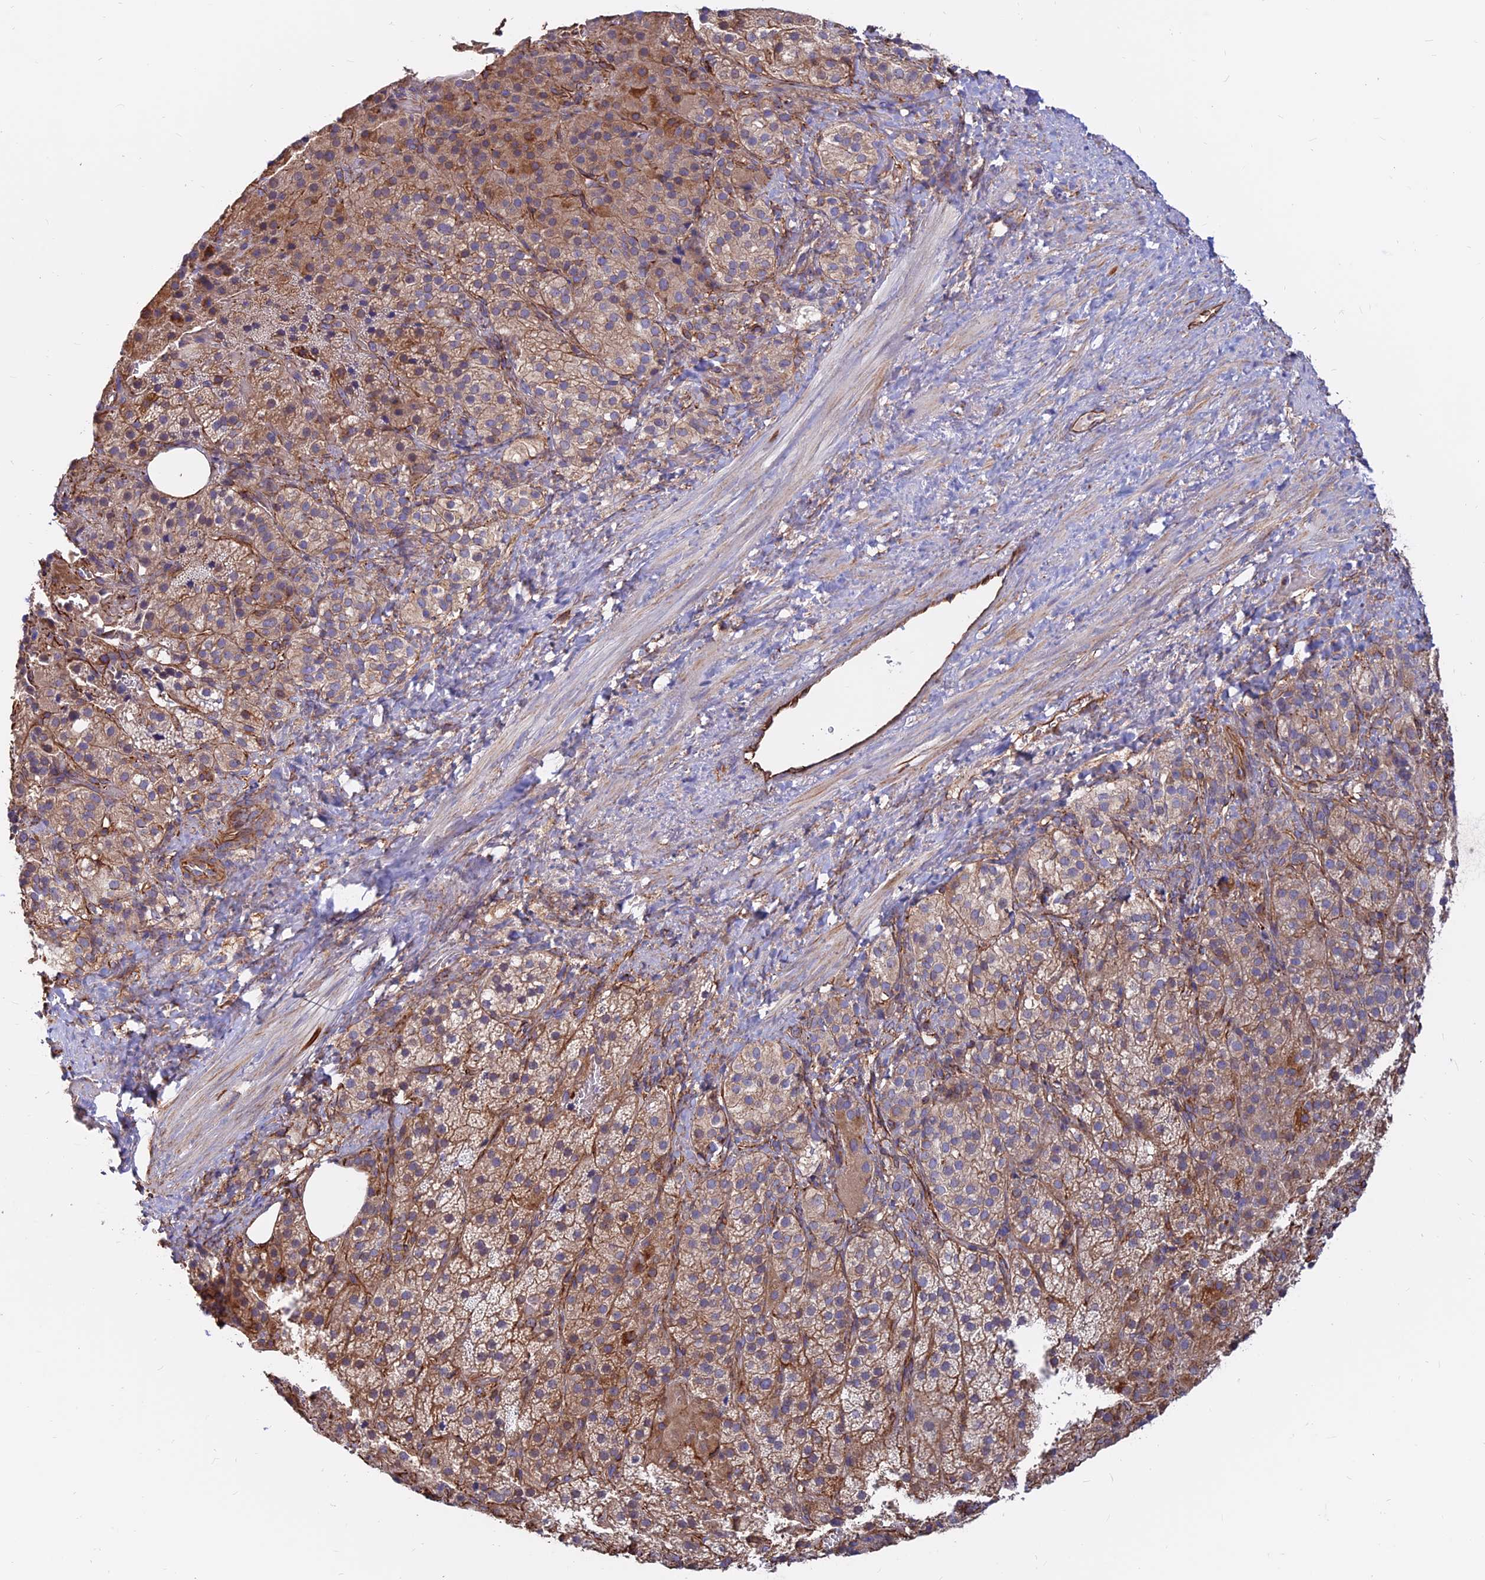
{"staining": {"intensity": "moderate", "quantity": ">75%", "location": "cytoplasmic/membranous"}, "tissue": "adrenal gland", "cell_type": "Glandular cells", "image_type": "normal", "snomed": [{"axis": "morphology", "description": "Normal tissue, NOS"}, {"axis": "topography", "description": "Adrenal gland"}], "caption": "Immunohistochemical staining of normal adrenal gland demonstrates >75% levels of moderate cytoplasmic/membranous protein expression in approximately >75% of glandular cells.", "gene": "CDK18", "patient": {"sex": "female", "age": 59}}